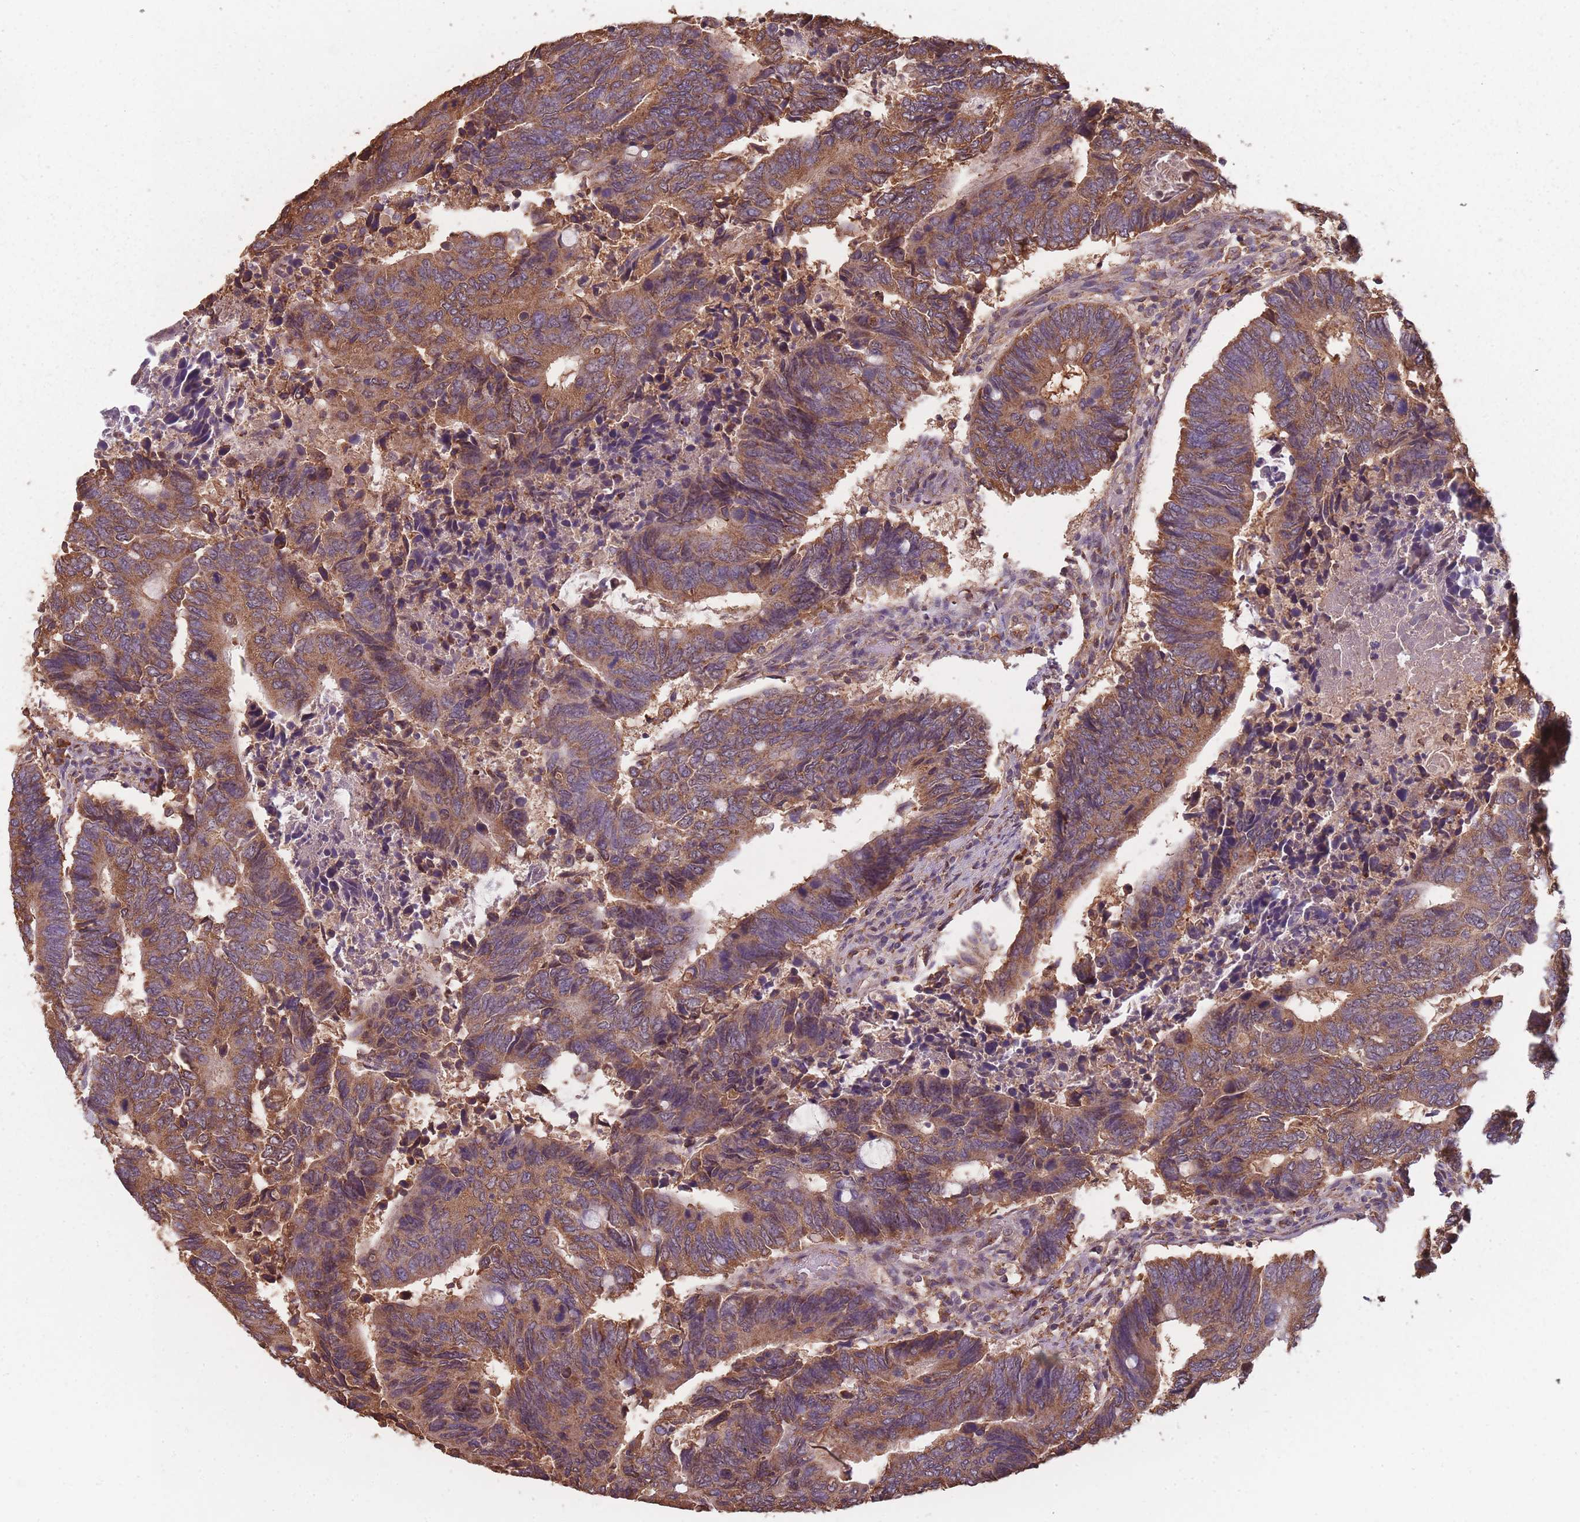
{"staining": {"intensity": "moderate", "quantity": ">75%", "location": "cytoplasmic/membranous"}, "tissue": "colorectal cancer", "cell_type": "Tumor cells", "image_type": "cancer", "snomed": [{"axis": "morphology", "description": "Adenocarcinoma, NOS"}, {"axis": "topography", "description": "Colon"}], "caption": "A photomicrograph of human colorectal cancer stained for a protein exhibits moderate cytoplasmic/membranous brown staining in tumor cells. The protein is shown in brown color, while the nuclei are stained blue.", "gene": "SANBR", "patient": {"sex": "male", "age": 87}}